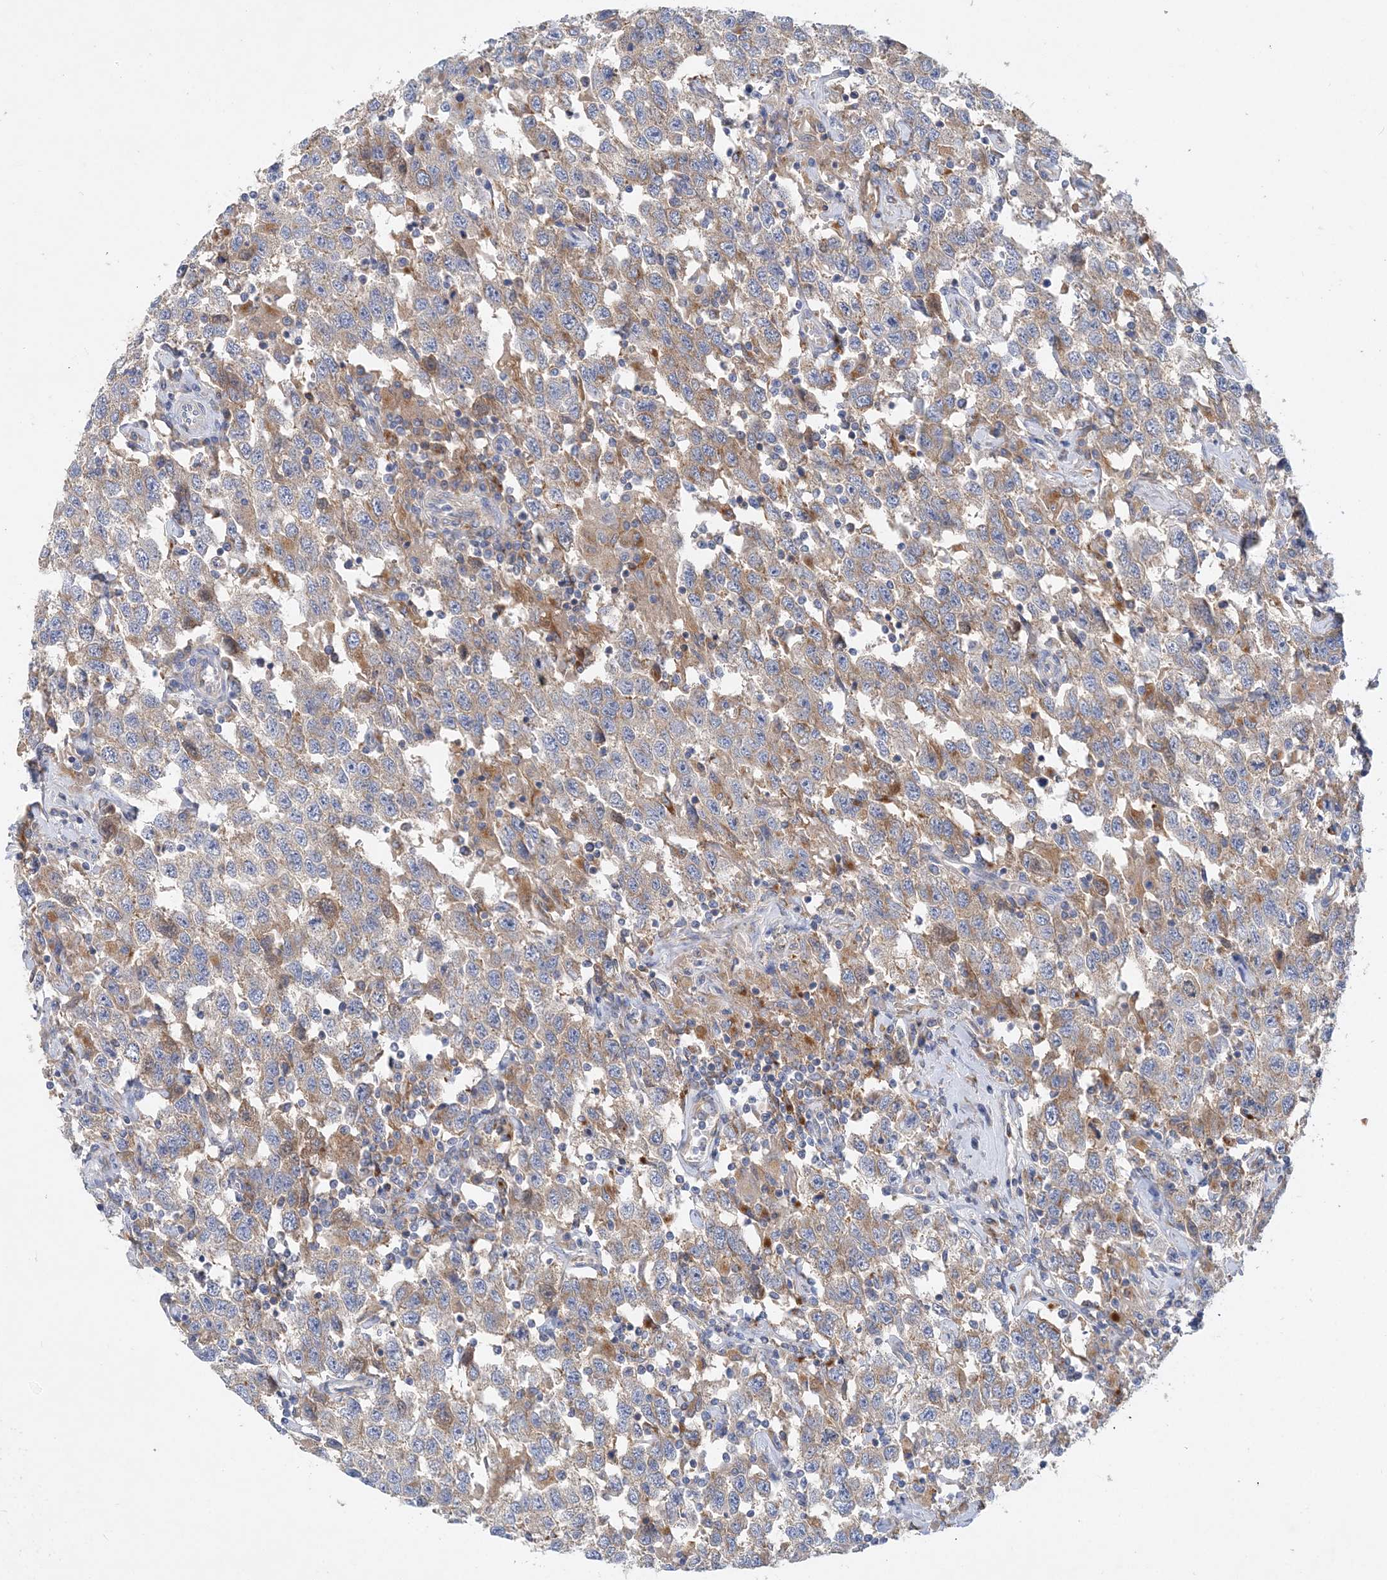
{"staining": {"intensity": "weak", "quantity": ">75%", "location": "cytoplasmic/membranous"}, "tissue": "testis cancer", "cell_type": "Tumor cells", "image_type": "cancer", "snomed": [{"axis": "morphology", "description": "Seminoma, NOS"}, {"axis": "topography", "description": "Testis"}], "caption": "Human testis seminoma stained with a protein marker exhibits weak staining in tumor cells.", "gene": "GRINA", "patient": {"sex": "male", "age": 41}}